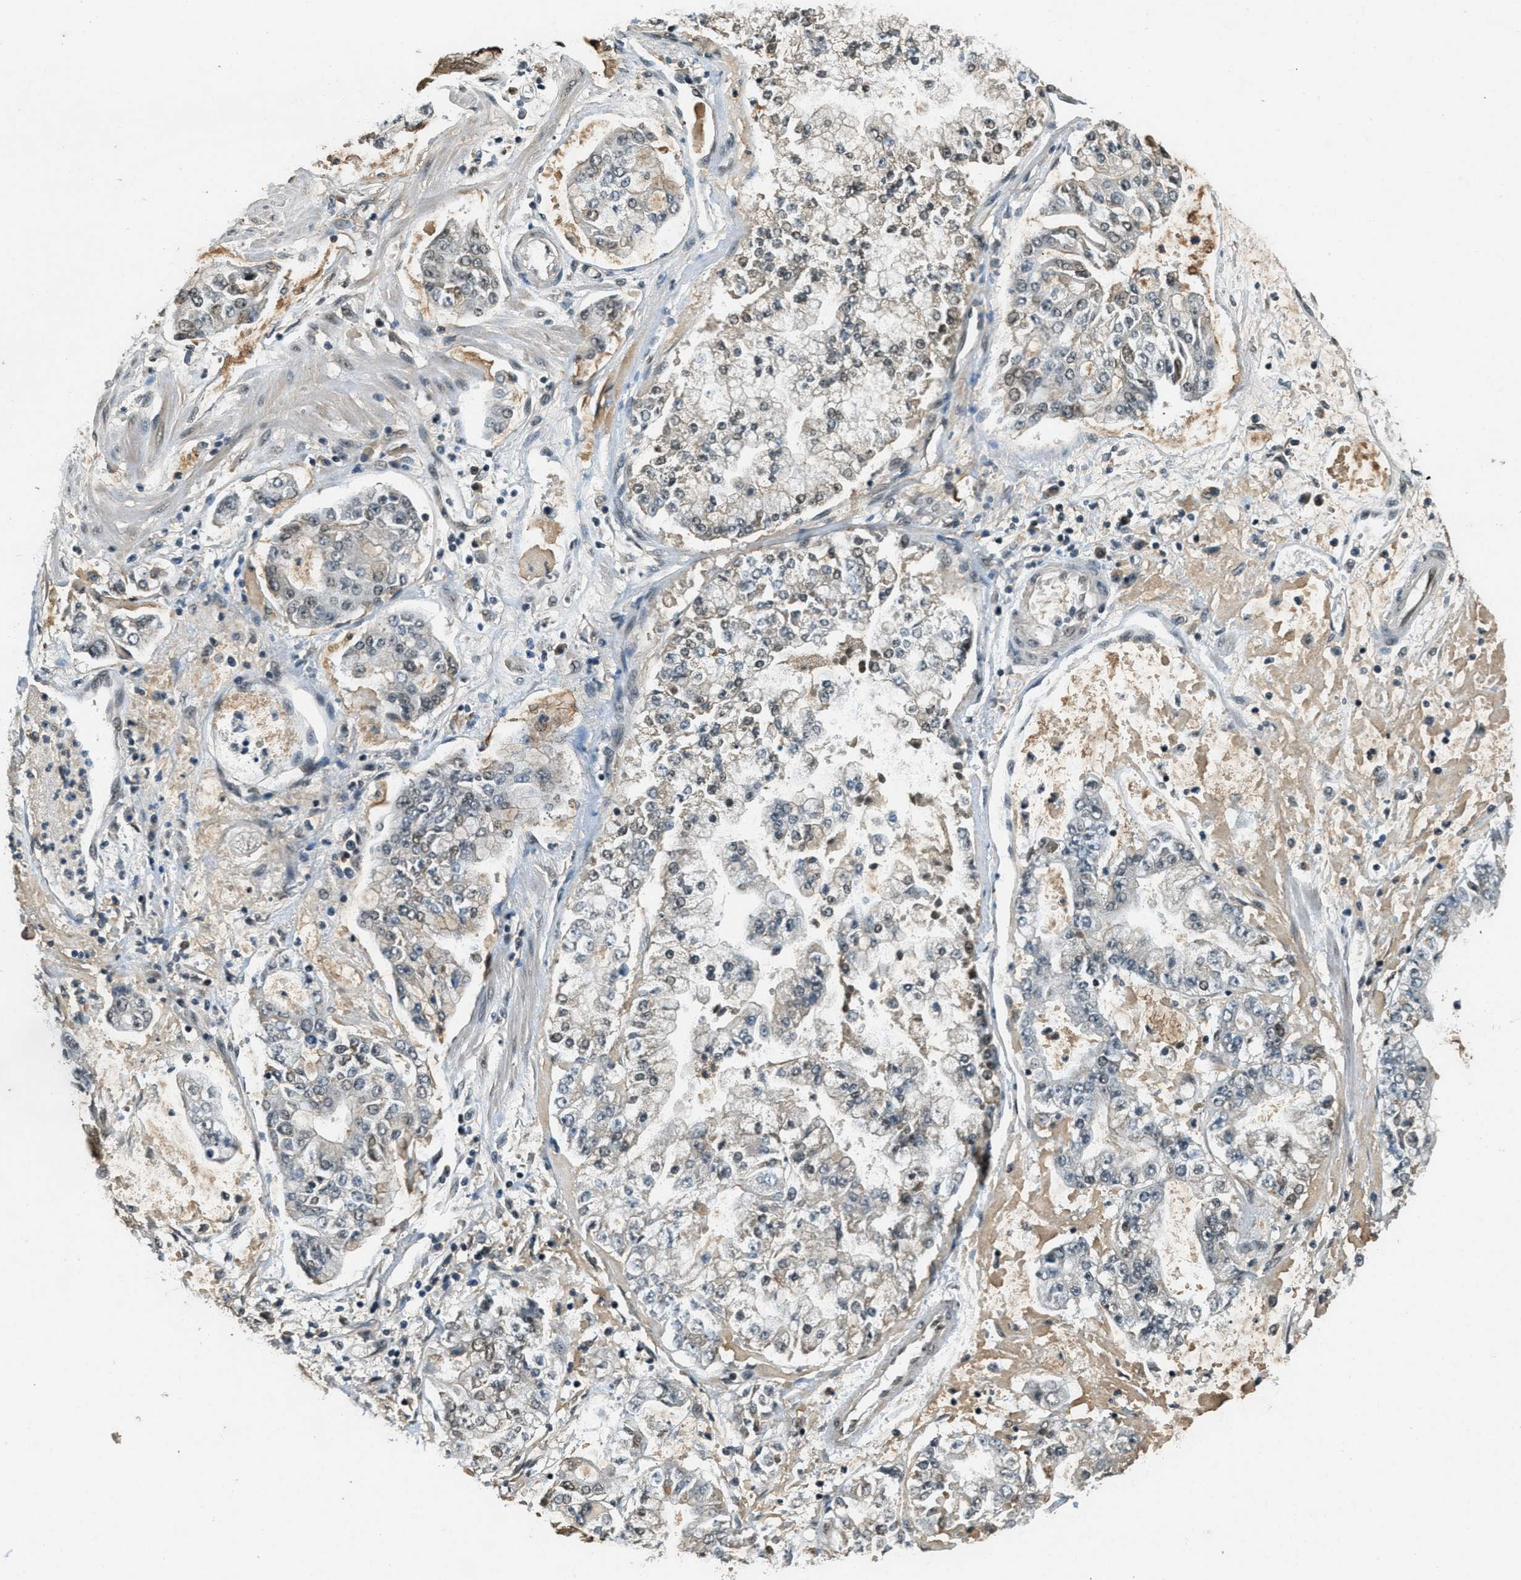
{"staining": {"intensity": "weak", "quantity": "<25%", "location": "nuclear"}, "tissue": "stomach cancer", "cell_type": "Tumor cells", "image_type": "cancer", "snomed": [{"axis": "morphology", "description": "Adenocarcinoma, NOS"}, {"axis": "topography", "description": "Stomach"}], "caption": "A high-resolution image shows immunohistochemistry (IHC) staining of stomach cancer, which exhibits no significant staining in tumor cells. (Brightfield microscopy of DAB immunohistochemistry (IHC) at high magnification).", "gene": "ZNF148", "patient": {"sex": "male", "age": 76}}